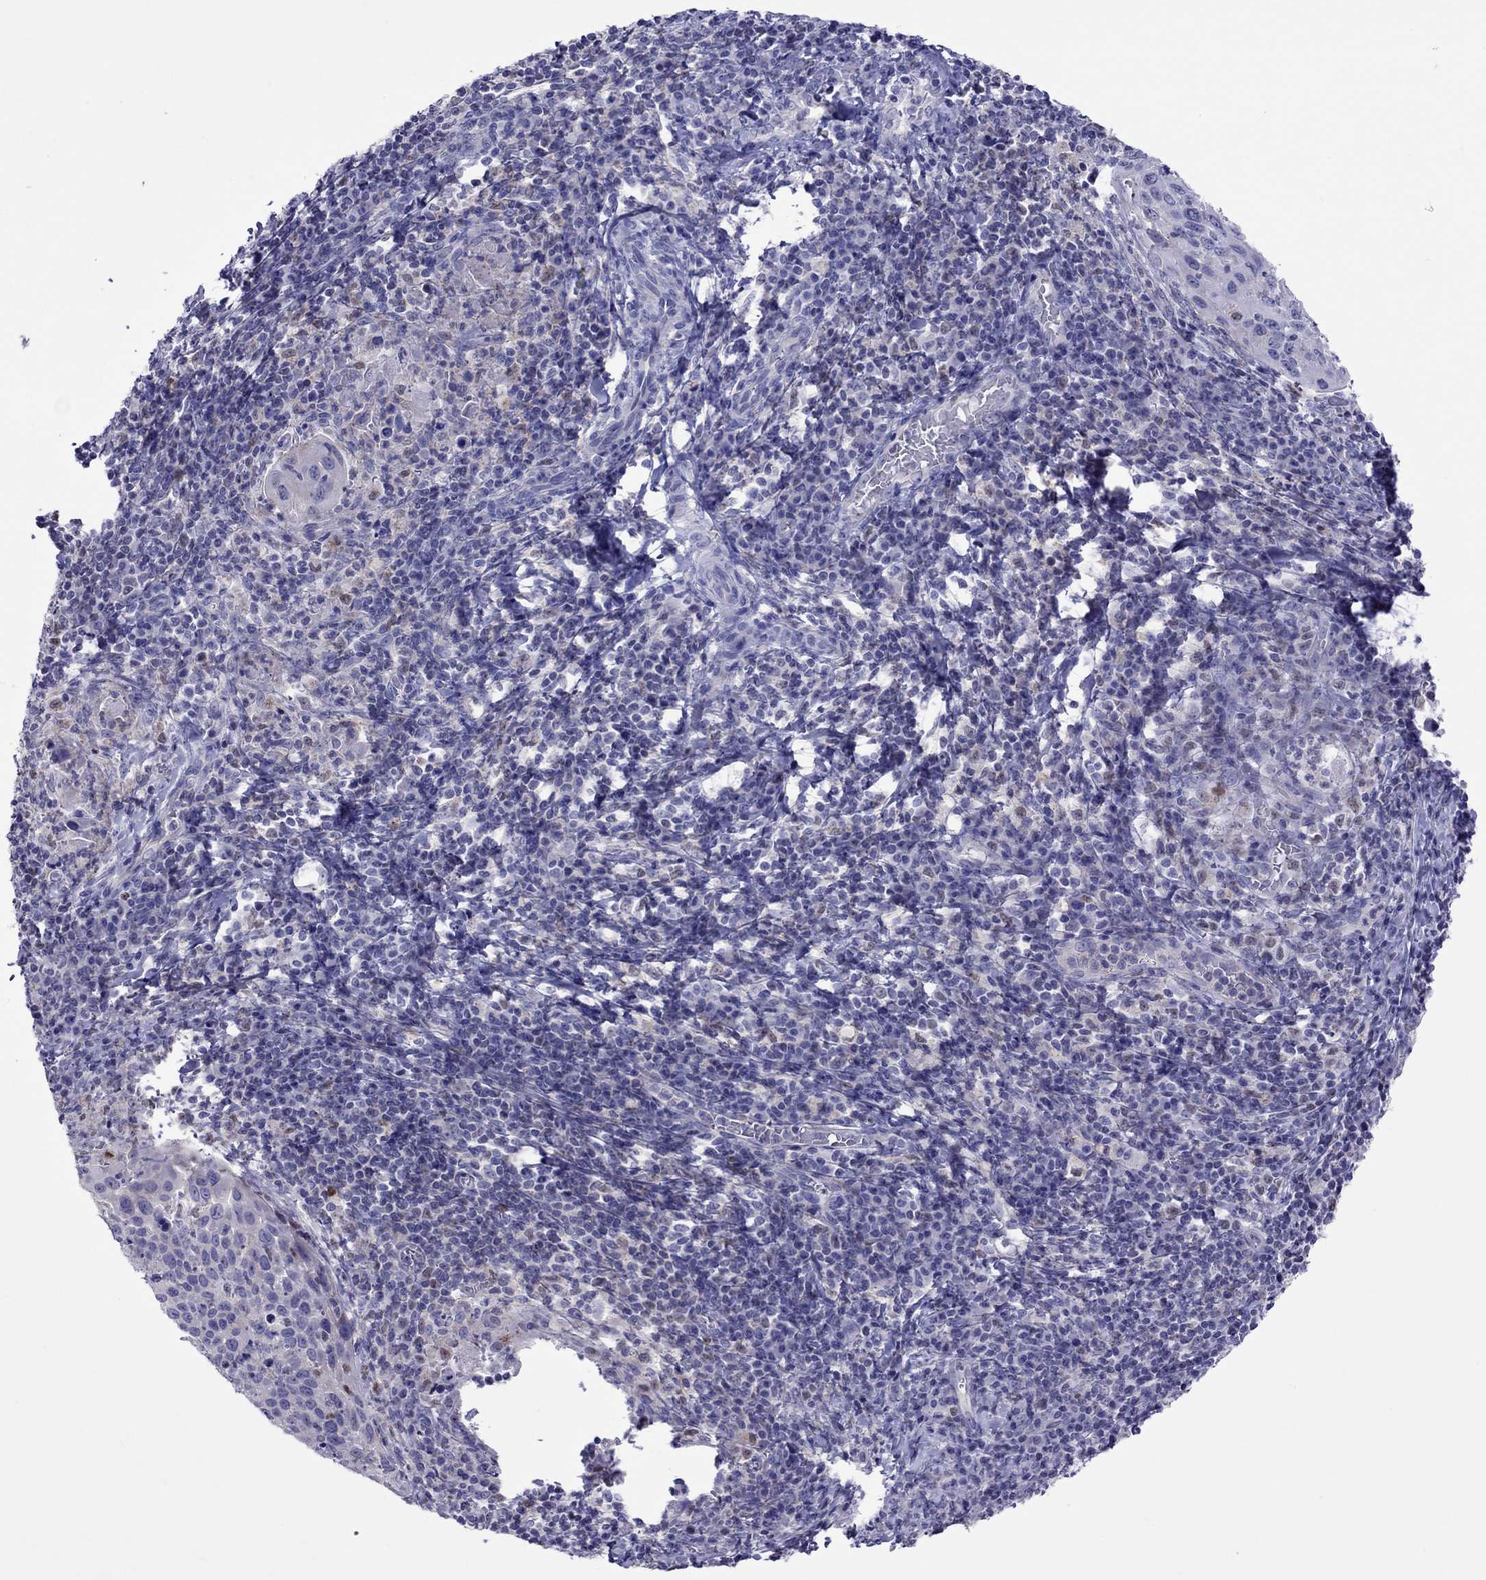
{"staining": {"intensity": "negative", "quantity": "none", "location": "none"}, "tissue": "cervical cancer", "cell_type": "Tumor cells", "image_type": "cancer", "snomed": [{"axis": "morphology", "description": "Squamous cell carcinoma, NOS"}, {"axis": "topography", "description": "Cervix"}], "caption": "This is a histopathology image of immunohistochemistry staining of cervical squamous cell carcinoma, which shows no positivity in tumor cells. Nuclei are stained in blue.", "gene": "MPZ", "patient": {"sex": "female", "age": 54}}